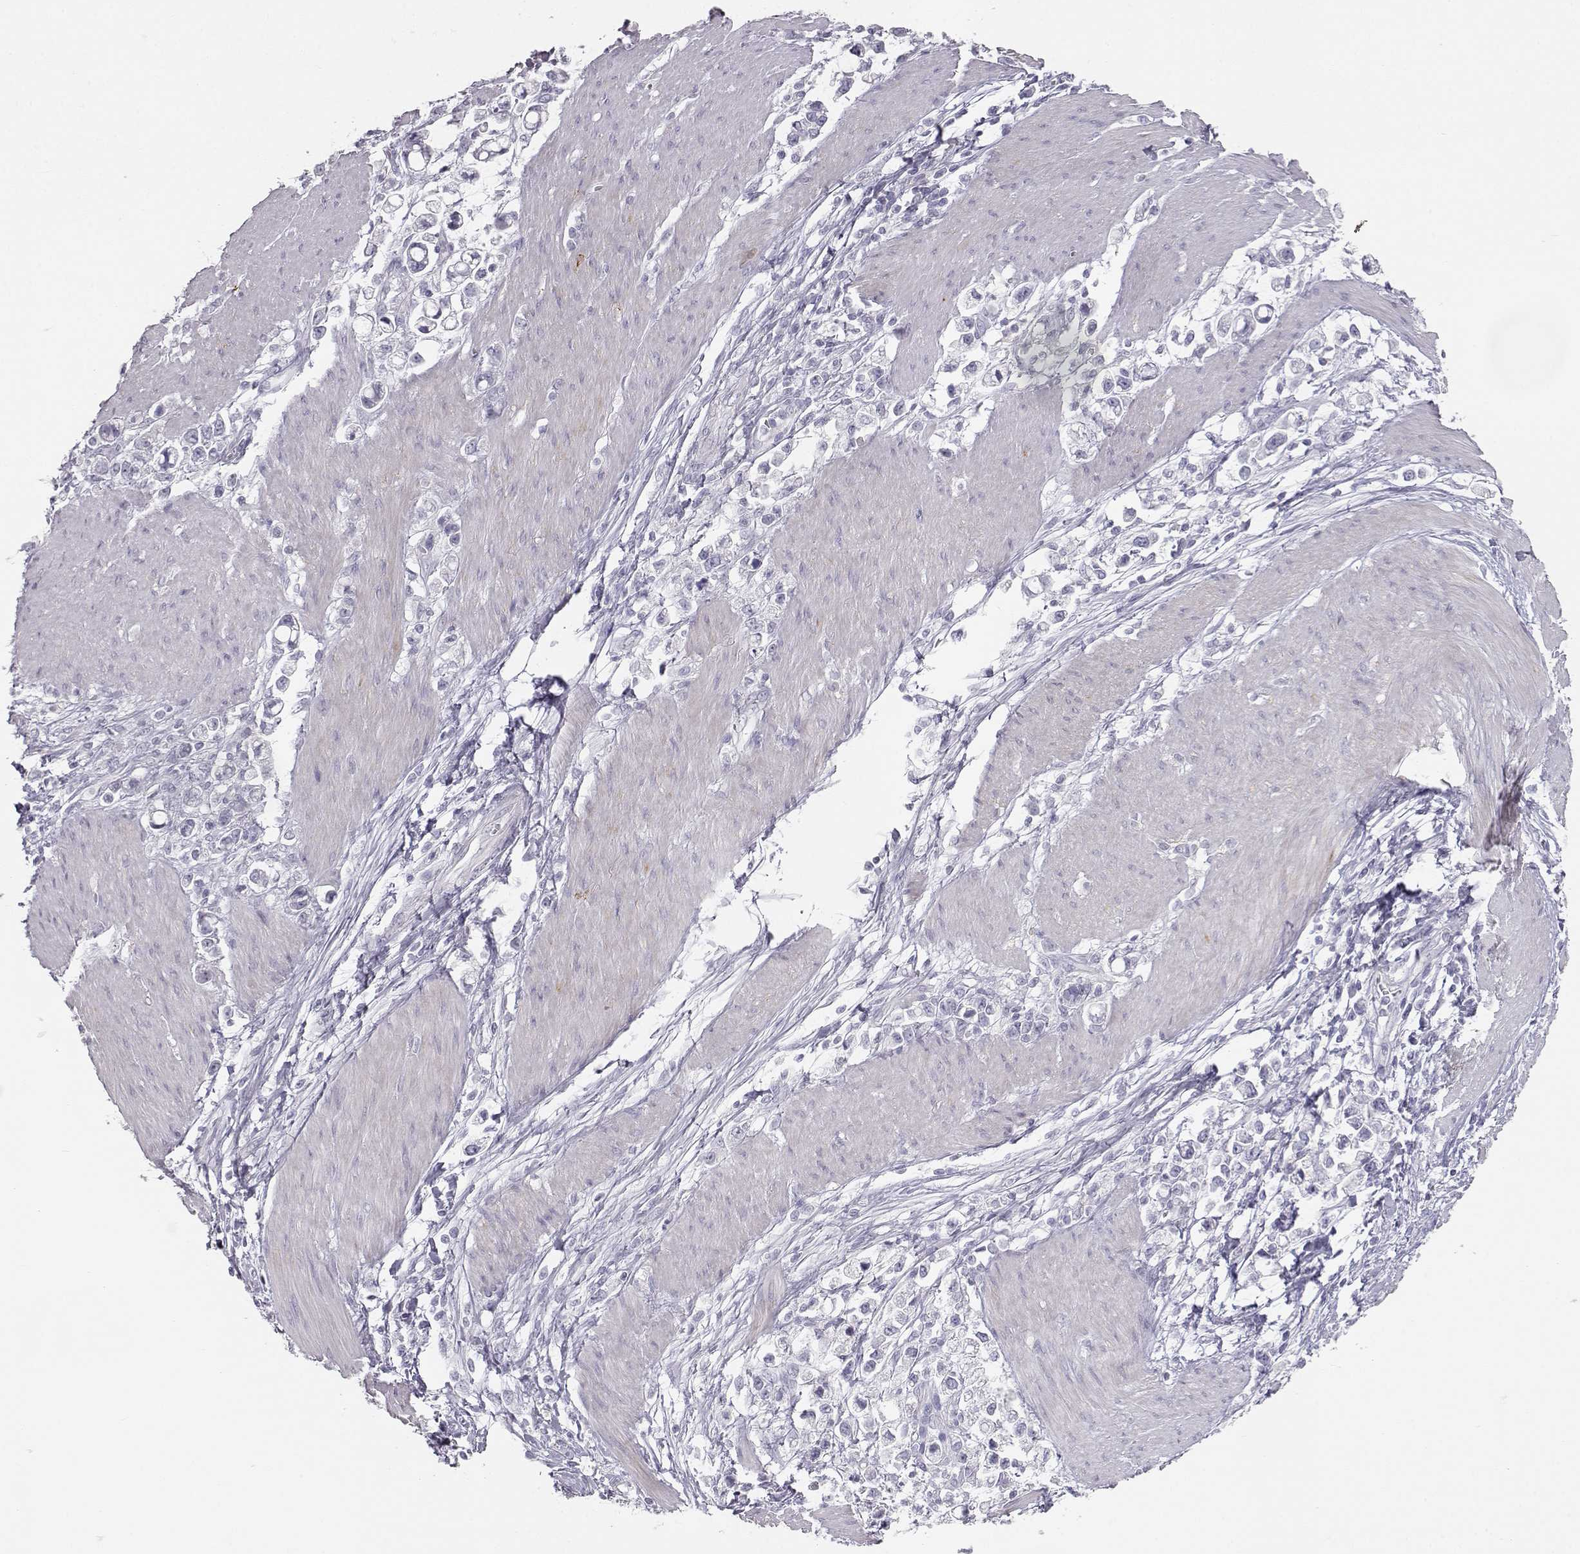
{"staining": {"intensity": "negative", "quantity": "none", "location": "none"}, "tissue": "stomach cancer", "cell_type": "Tumor cells", "image_type": "cancer", "snomed": [{"axis": "morphology", "description": "Adenocarcinoma, NOS"}, {"axis": "topography", "description": "Stomach"}], "caption": "Tumor cells are negative for brown protein staining in stomach cancer (adenocarcinoma).", "gene": "MYCBPAP", "patient": {"sex": "male", "age": 63}}